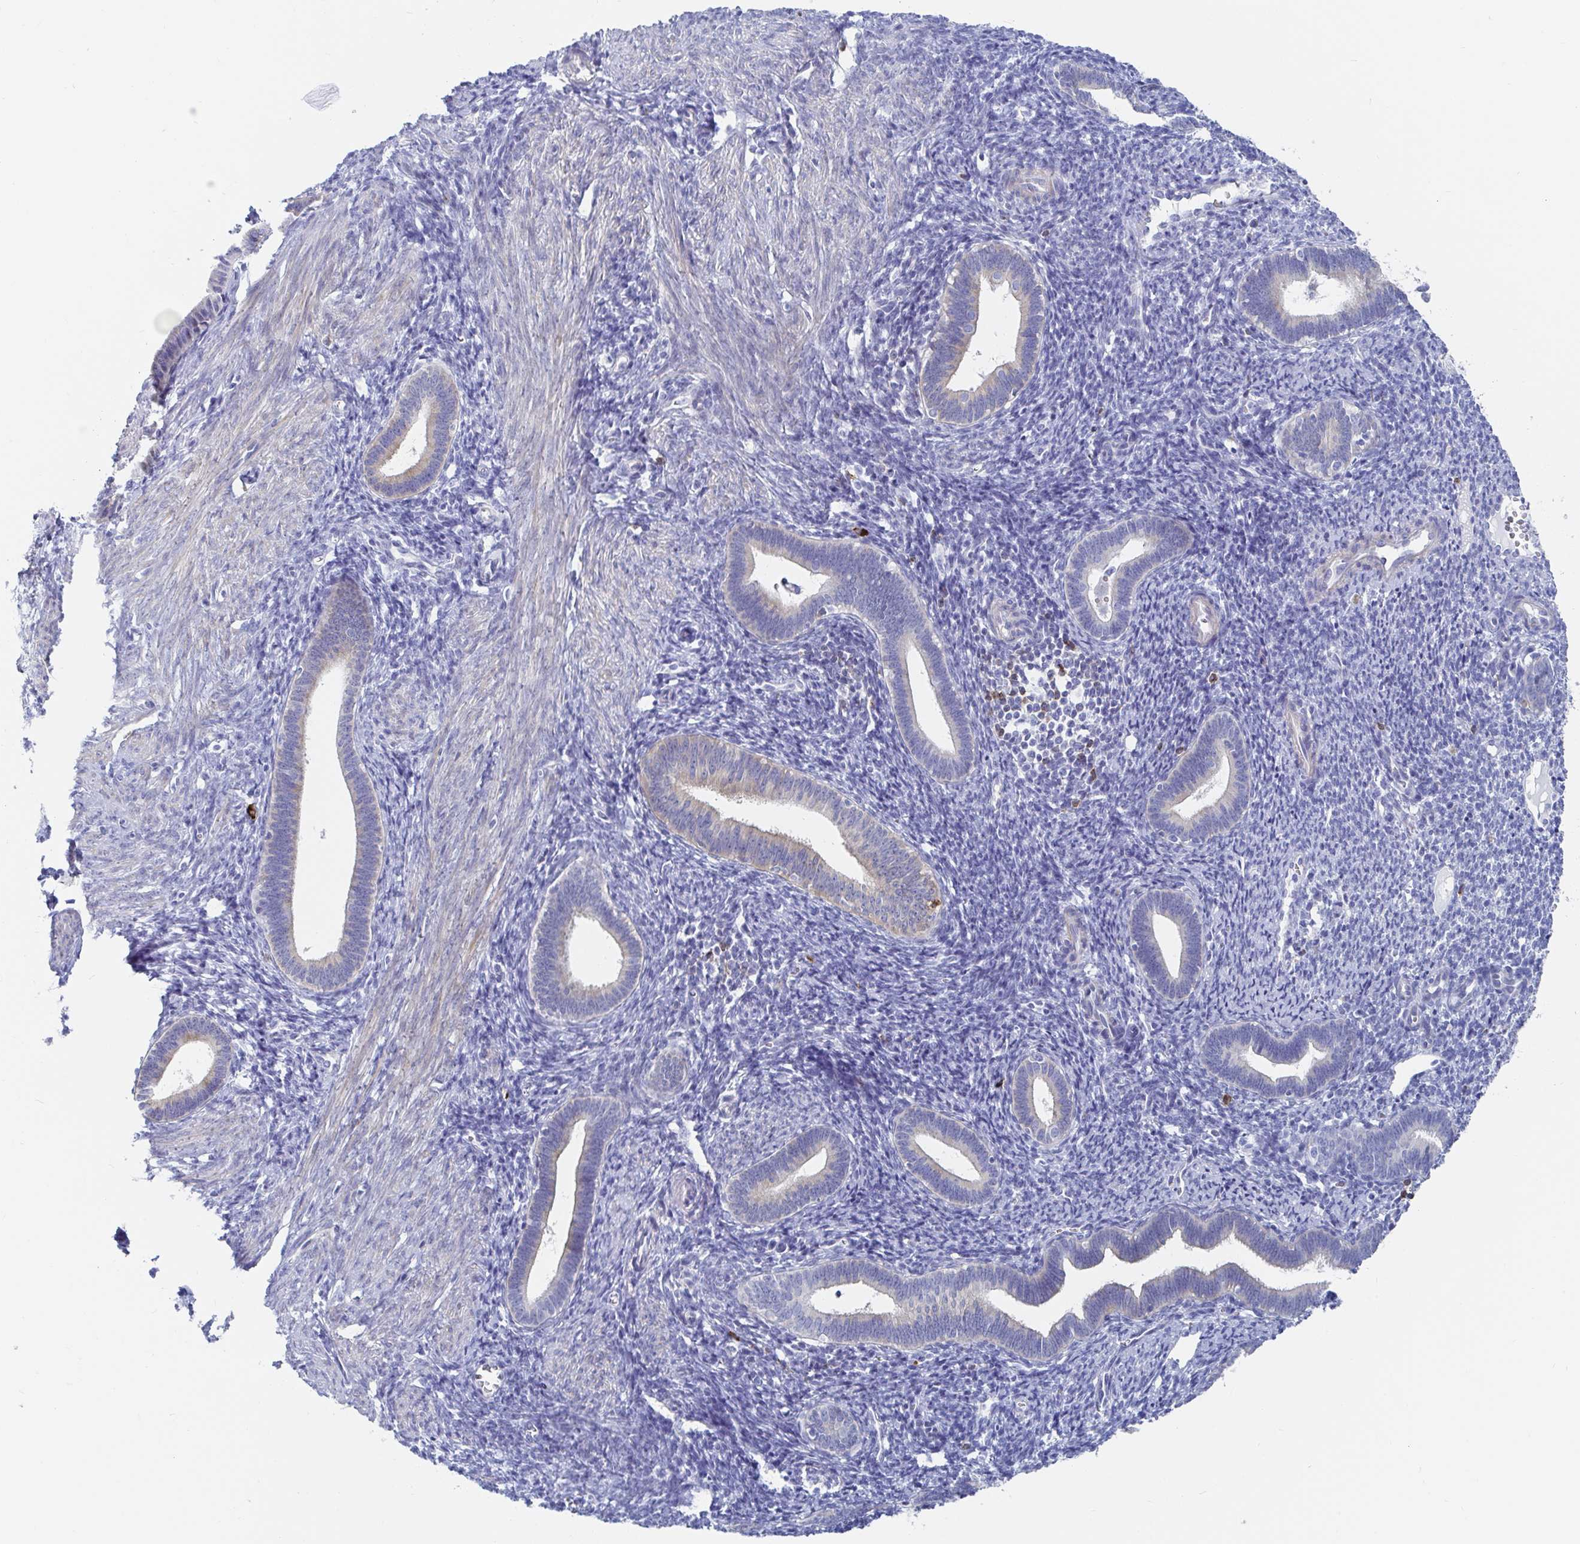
{"staining": {"intensity": "negative", "quantity": "none", "location": "none"}, "tissue": "endometrium", "cell_type": "Cells in endometrial stroma", "image_type": "normal", "snomed": [{"axis": "morphology", "description": "Normal tissue, NOS"}, {"axis": "topography", "description": "Endometrium"}], "caption": "An immunohistochemistry micrograph of benign endometrium is shown. There is no staining in cells in endometrial stroma of endometrium. (Stains: DAB (3,3'-diaminobenzidine) immunohistochemistry (IHC) with hematoxylin counter stain, Microscopy: brightfield microscopy at high magnification).", "gene": "PACSIN1", "patient": {"sex": "female", "age": 41}}